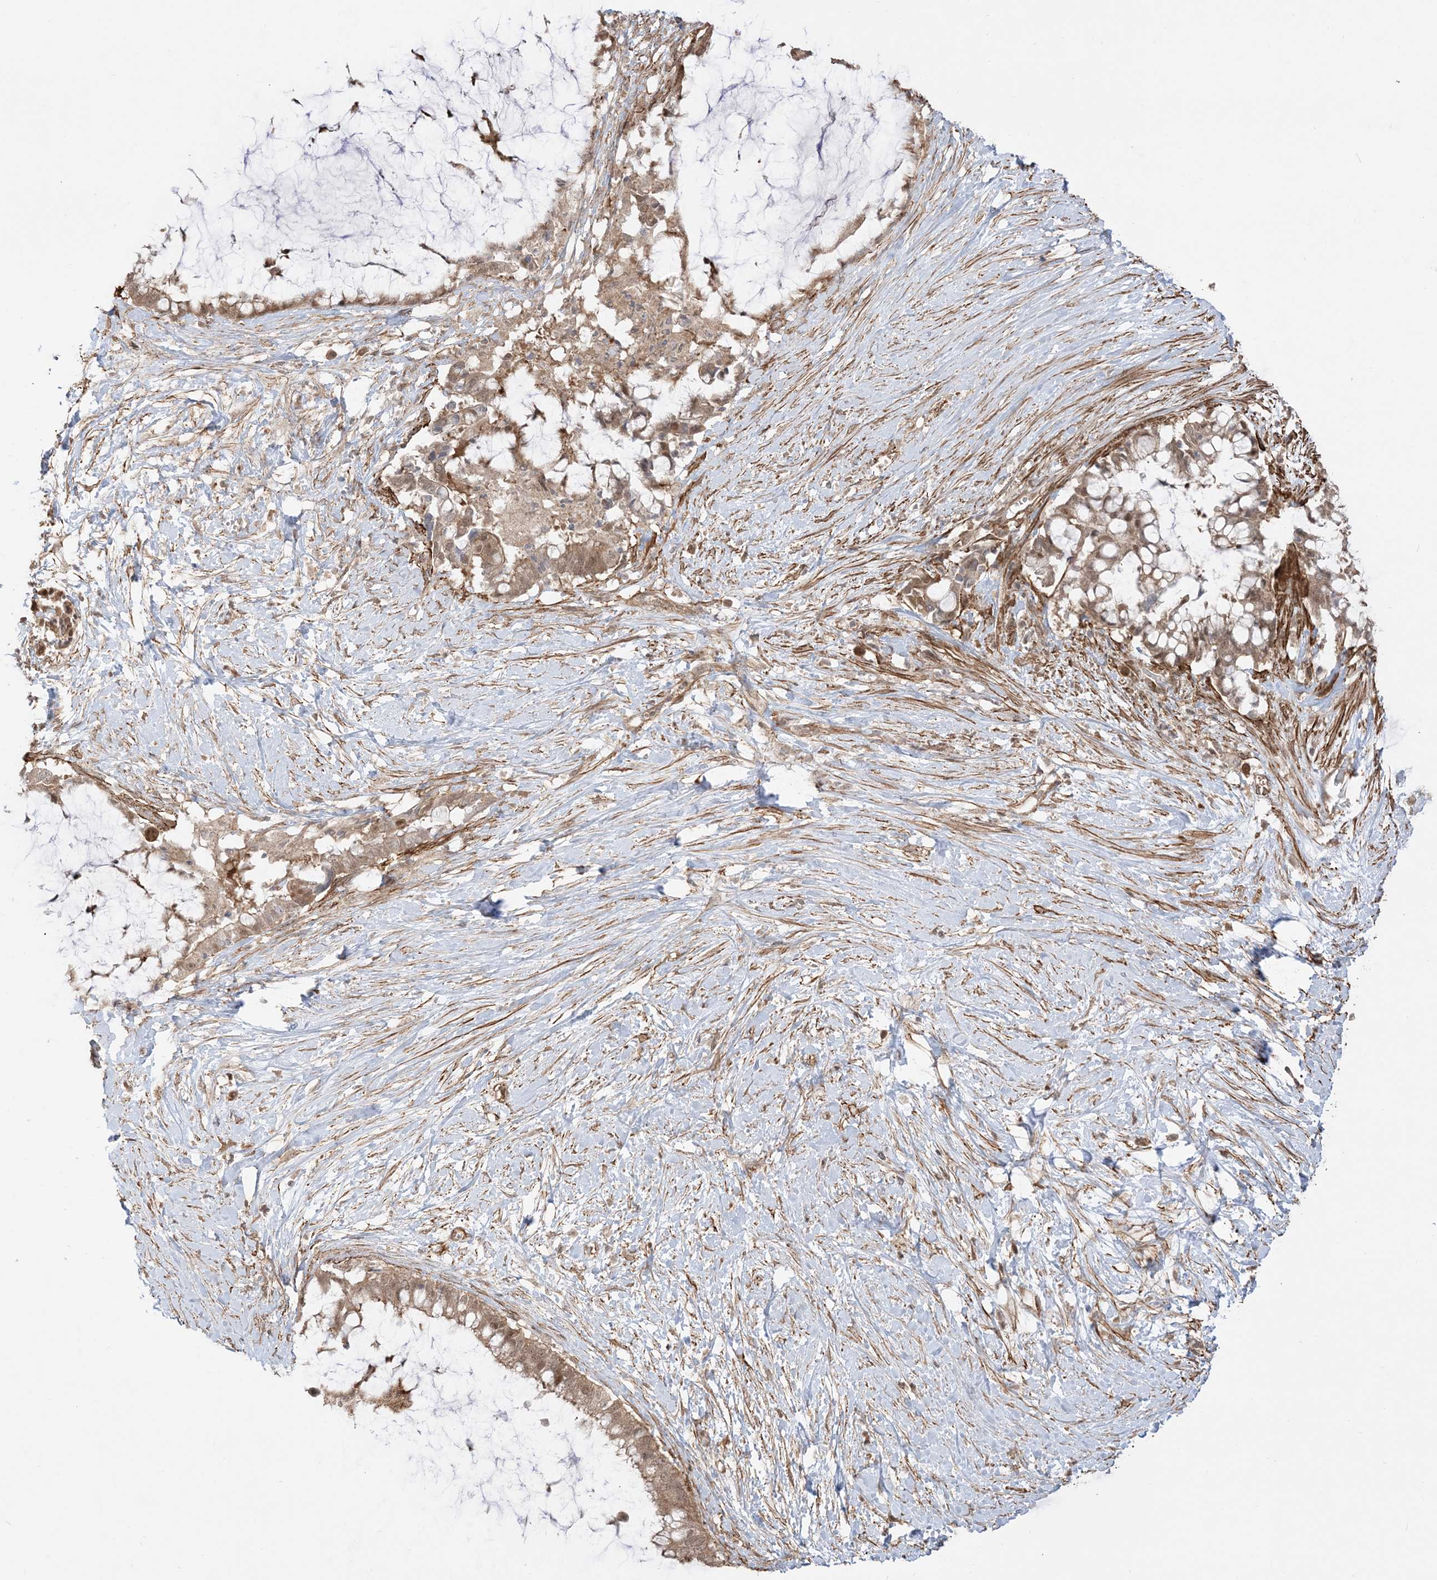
{"staining": {"intensity": "moderate", "quantity": ">75%", "location": "cytoplasmic/membranous,nuclear"}, "tissue": "pancreatic cancer", "cell_type": "Tumor cells", "image_type": "cancer", "snomed": [{"axis": "morphology", "description": "Adenocarcinoma, NOS"}, {"axis": "topography", "description": "Pancreas"}], "caption": "IHC staining of pancreatic cancer (adenocarcinoma), which demonstrates medium levels of moderate cytoplasmic/membranous and nuclear staining in about >75% of tumor cells indicating moderate cytoplasmic/membranous and nuclear protein positivity. The staining was performed using DAB (brown) for protein detection and nuclei were counterstained in hematoxylin (blue).", "gene": "TBCC", "patient": {"sex": "male", "age": 41}}